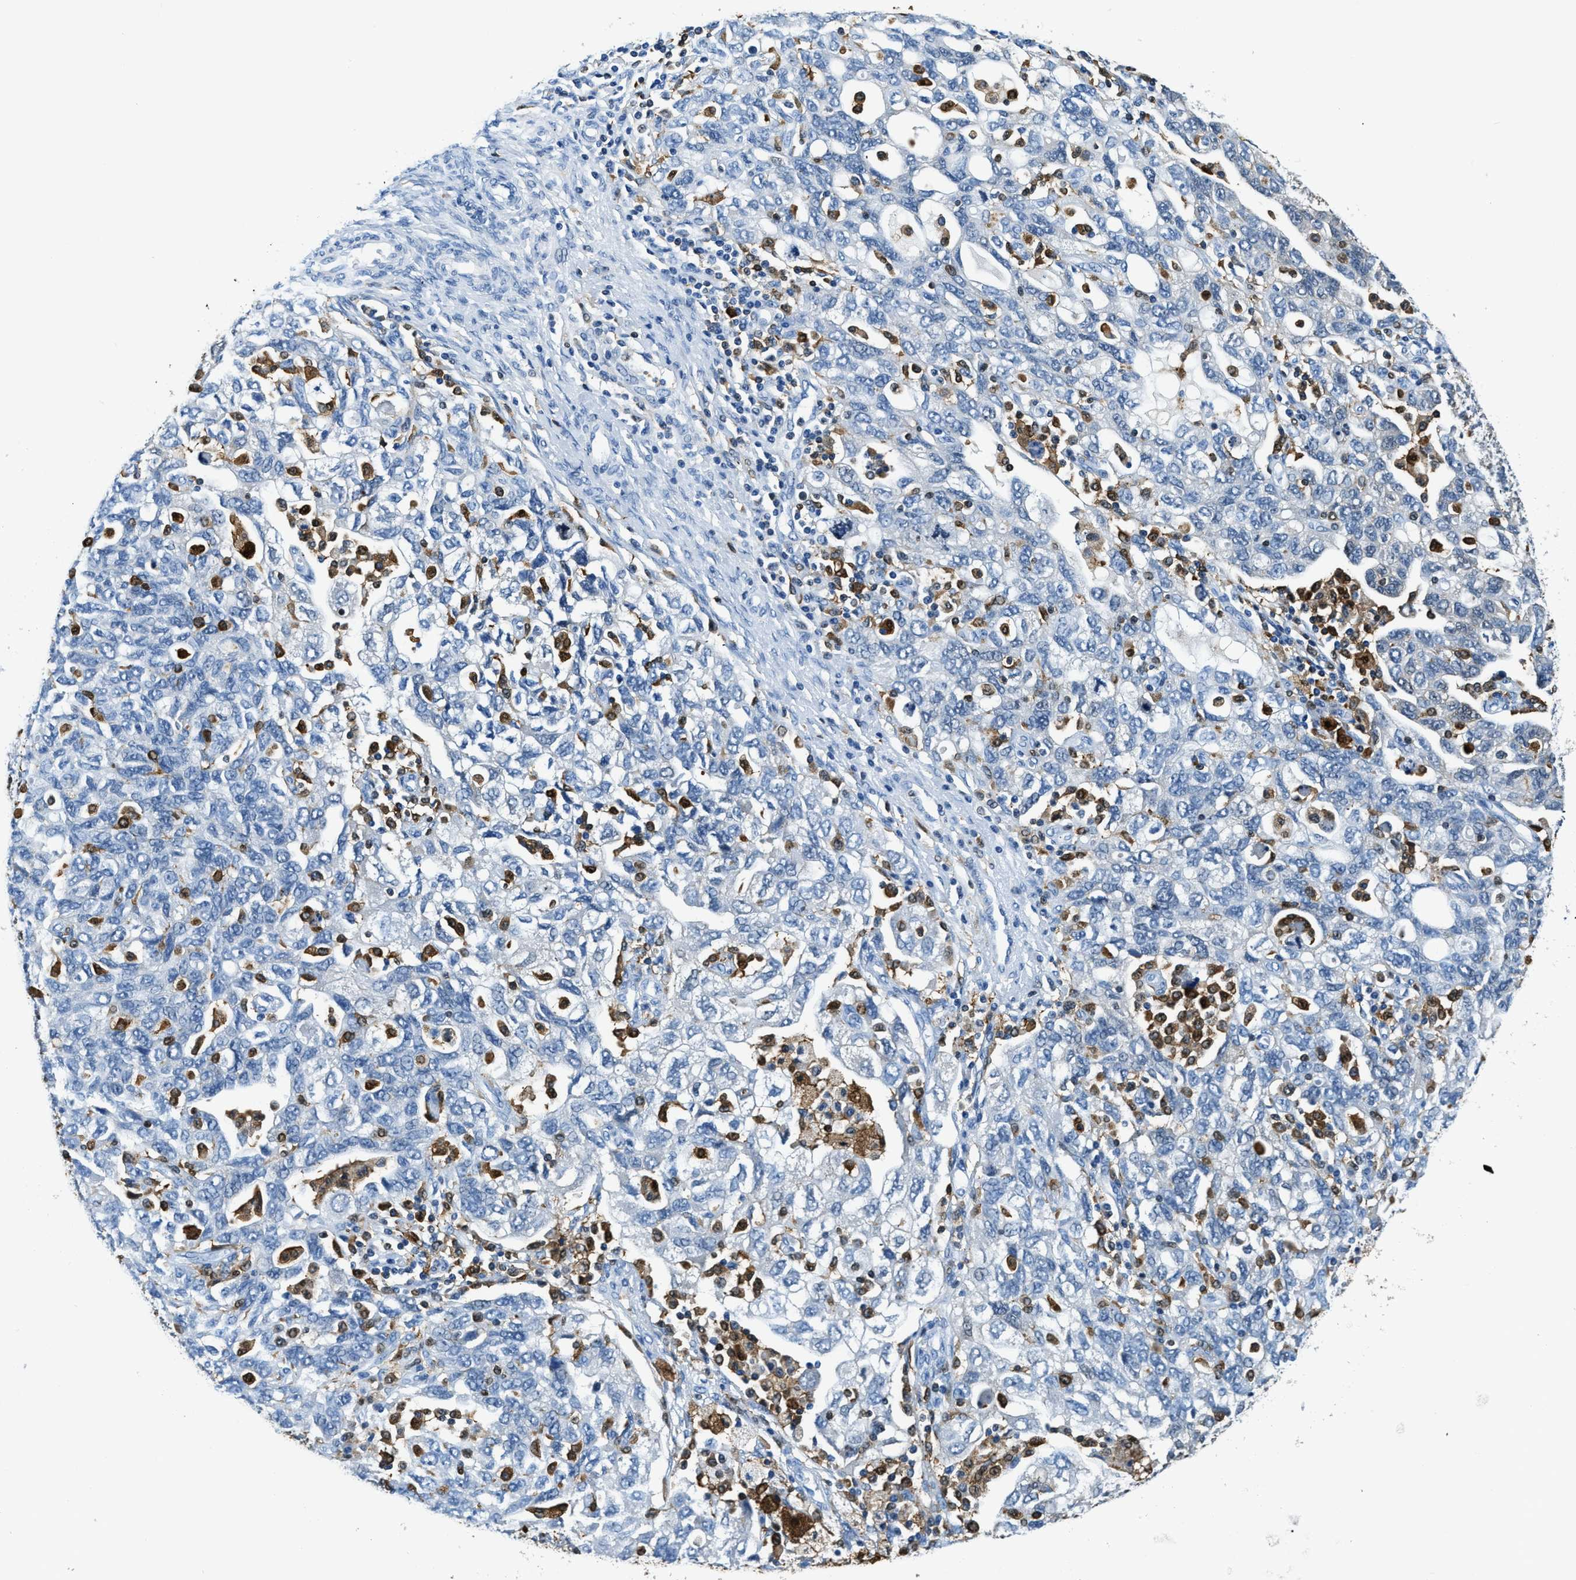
{"staining": {"intensity": "negative", "quantity": "none", "location": "none"}, "tissue": "ovarian cancer", "cell_type": "Tumor cells", "image_type": "cancer", "snomed": [{"axis": "morphology", "description": "Carcinoma, NOS"}, {"axis": "morphology", "description": "Cystadenocarcinoma, serous, NOS"}, {"axis": "topography", "description": "Ovary"}], "caption": "High power microscopy photomicrograph of an immunohistochemistry (IHC) photomicrograph of serous cystadenocarcinoma (ovarian), revealing no significant positivity in tumor cells. The staining is performed using DAB brown chromogen with nuclei counter-stained in using hematoxylin.", "gene": "CAPG", "patient": {"sex": "female", "age": 69}}